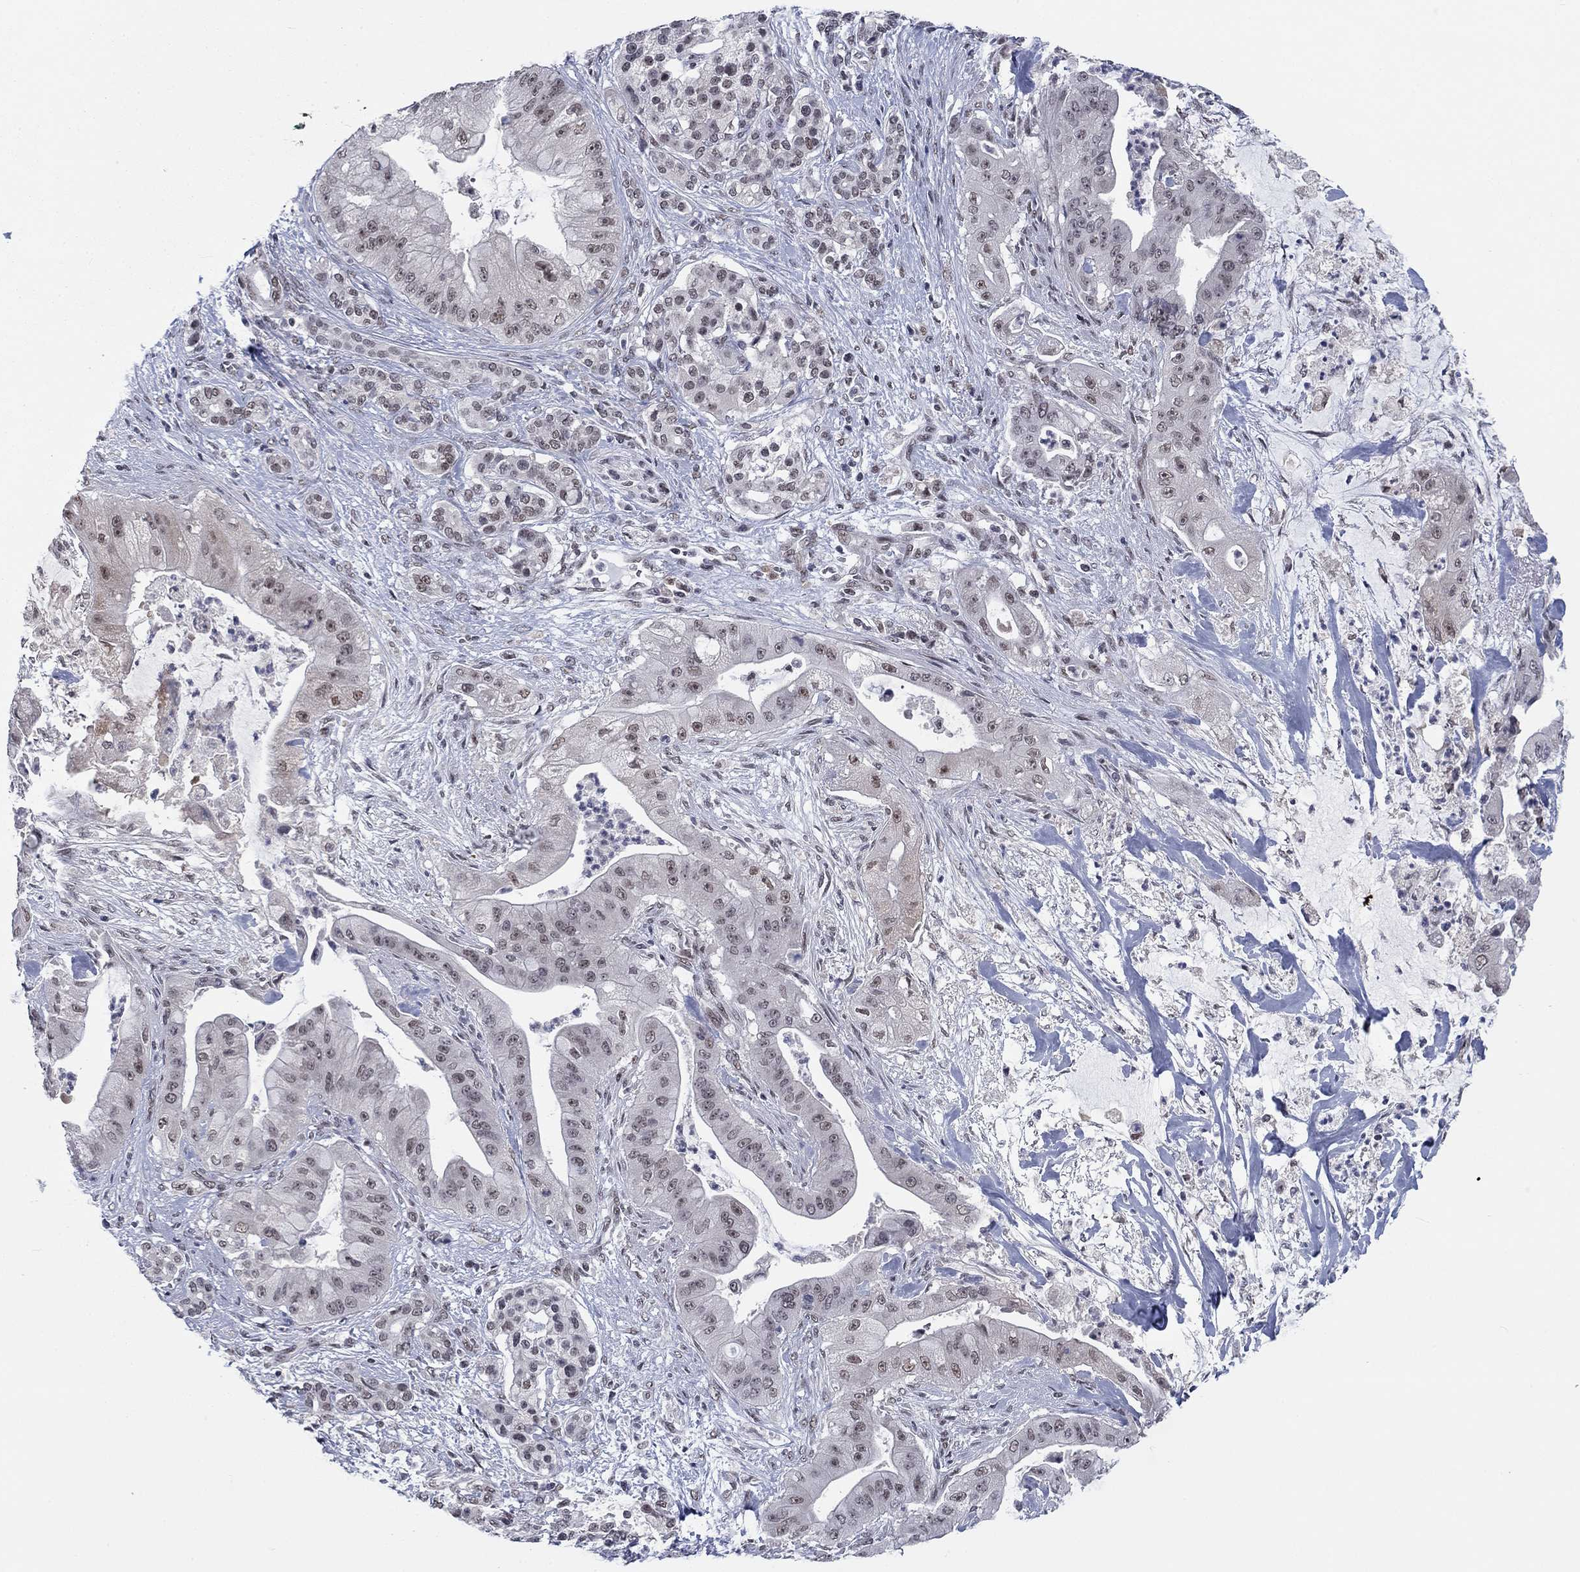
{"staining": {"intensity": "negative", "quantity": "none", "location": "none"}, "tissue": "pancreatic cancer", "cell_type": "Tumor cells", "image_type": "cancer", "snomed": [{"axis": "morphology", "description": "Normal tissue, NOS"}, {"axis": "morphology", "description": "Inflammation, NOS"}, {"axis": "morphology", "description": "Adenocarcinoma, NOS"}, {"axis": "topography", "description": "Pancreas"}], "caption": "This is an IHC micrograph of pancreatic cancer. There is no positivity in tumor cells.", "gene": "FYTTD1", "patient": {"sex": "male", "age": 57}}